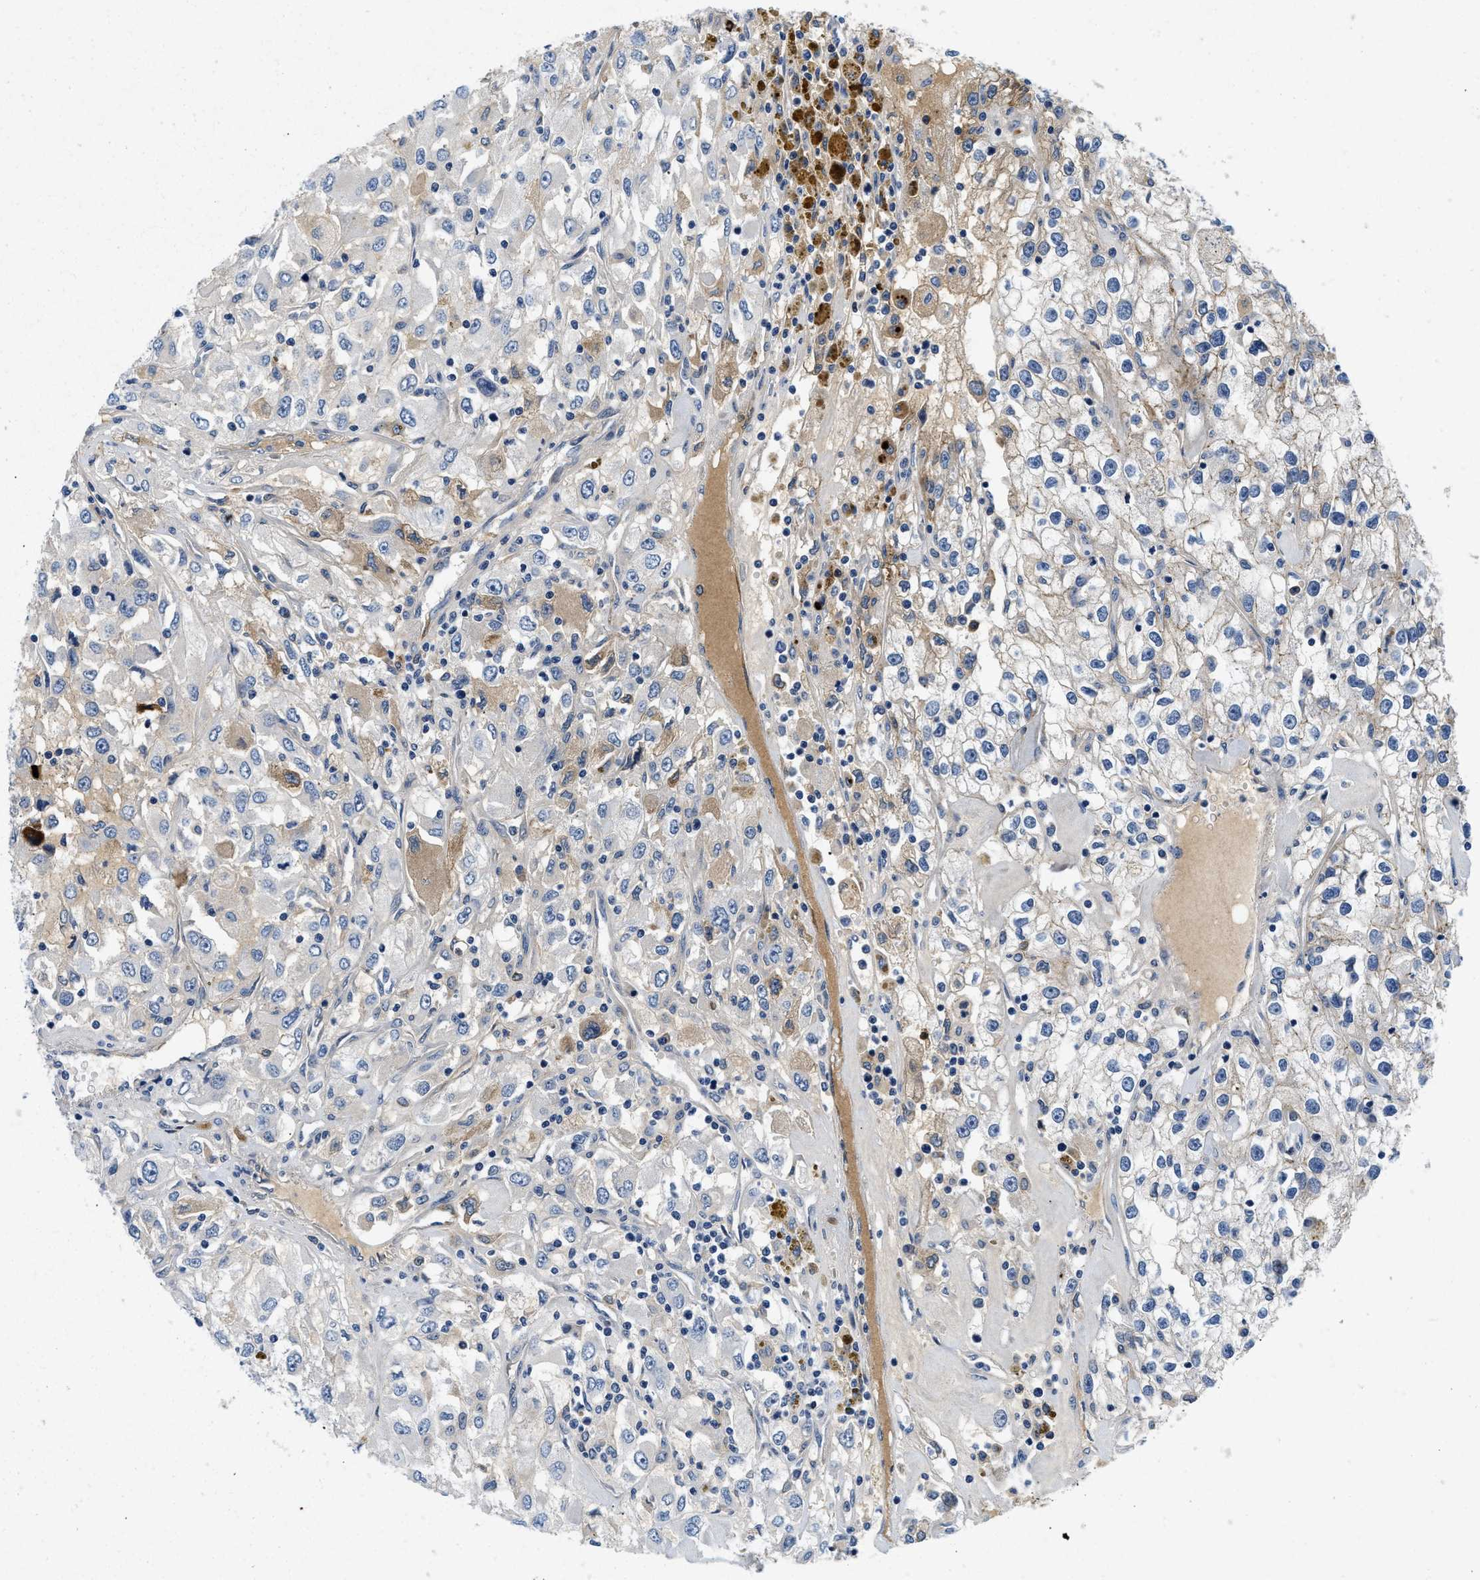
{"staining": {"intensity": "weak", "quantity": "25%-75%", "location": "cytoplasmic/membranous"}, "tissue": "renal cancer", "cell_type": "Tumor cells", "image_type": "cancer", "snomed": [{"axis": "morphology", "description": "Adenocarcinoma, NOS"}, {"axis": "topography", "description": "Kidney"}], "caption": "Brown immunohistochemical staining in renal cancer demonstrates weak cytoplasmic/membranous expression in about 25%-75% of tumor cells.", "gene": "PDP1", "patient": {"sex": "female", "age": 52}}